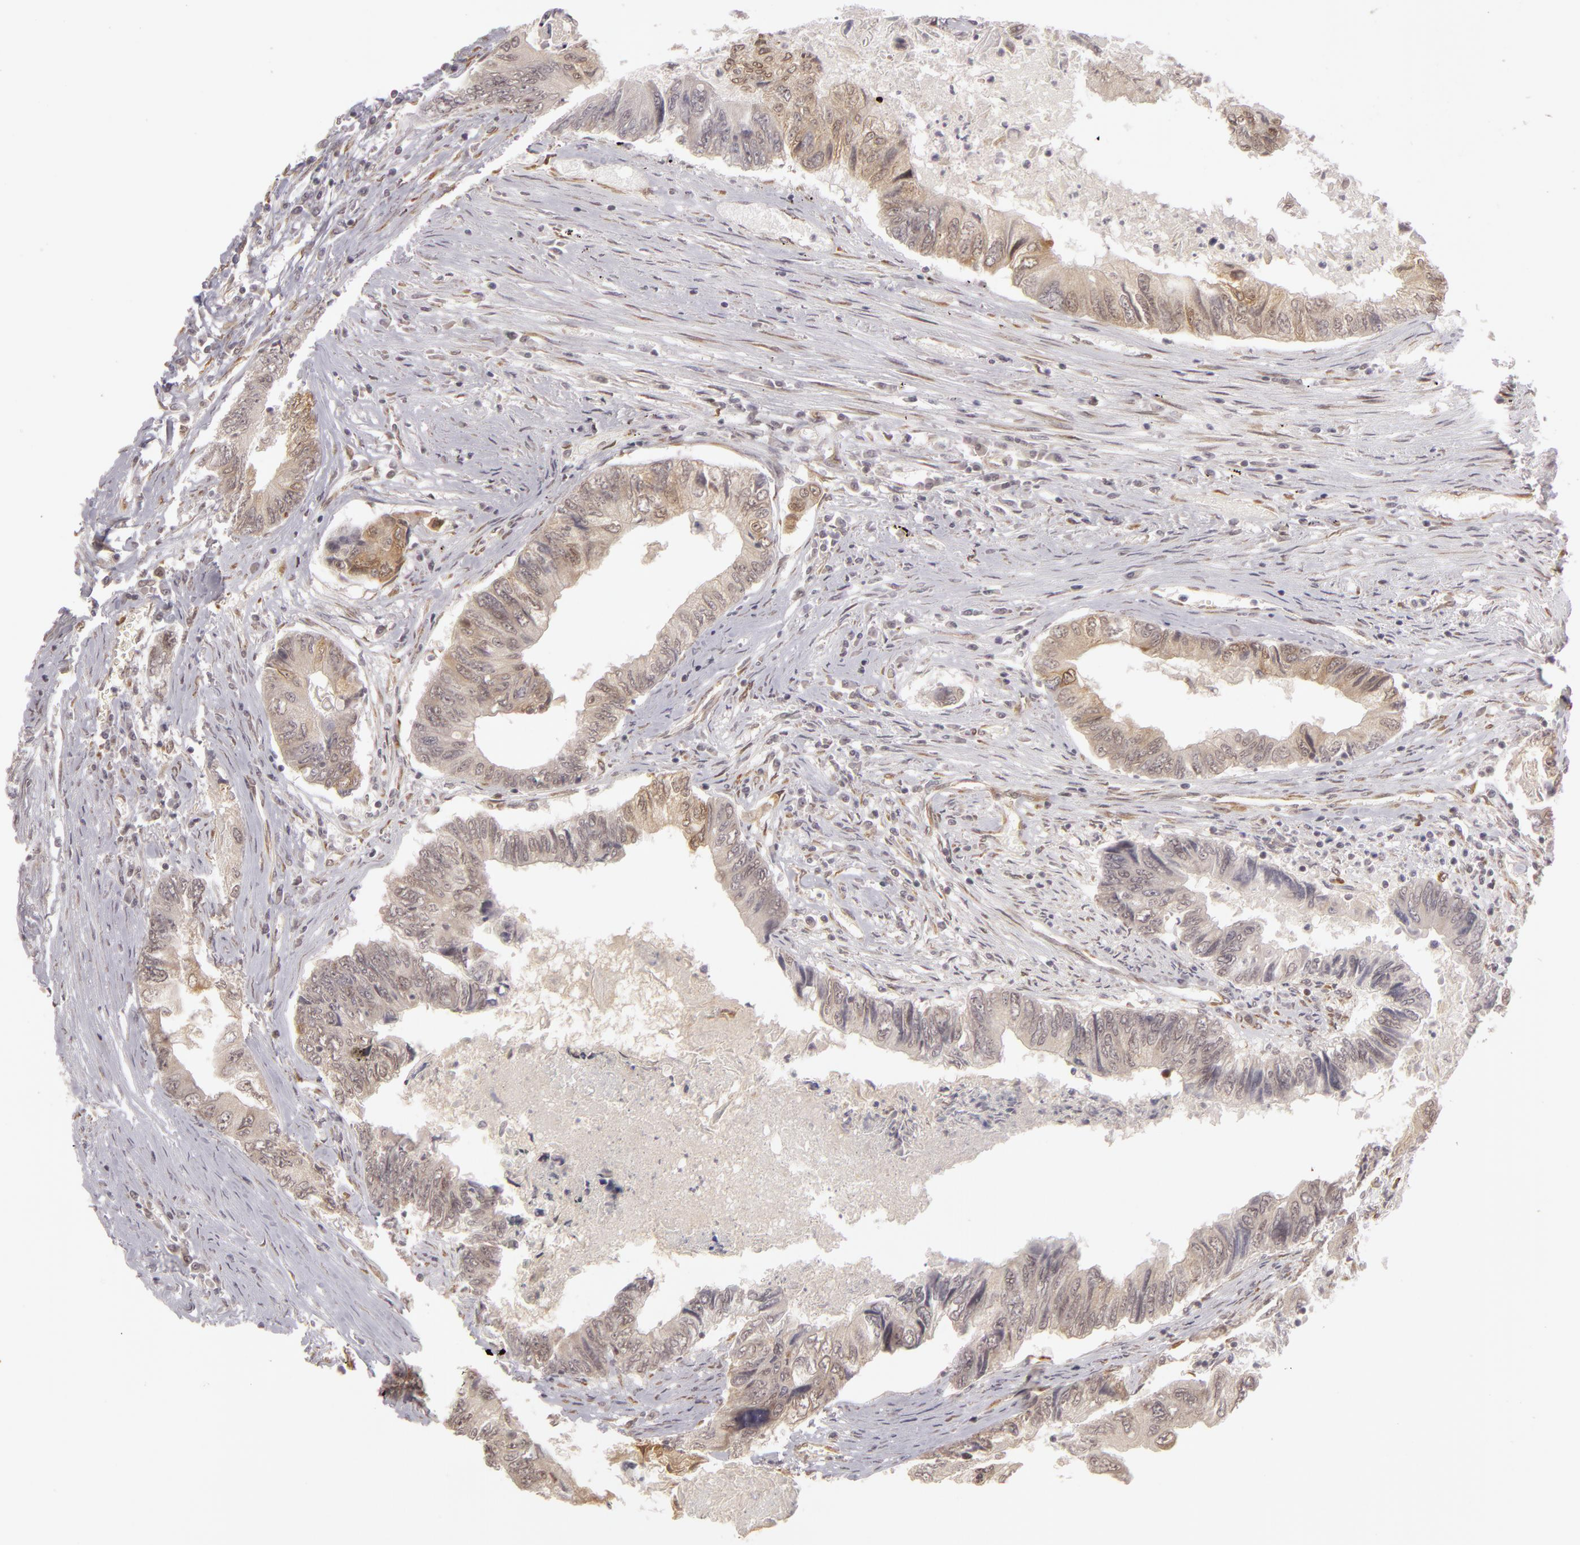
{"staining": {"intensity": "weak", "quantity": "<25%", "location": "cytoplasmic/membranous"}, "tissue": "colorectal cancer", "cell_type": "Tumor cells", "image_type": "cancer", "snomed": [{"axis": "morphology", "description": "Adenocarcinoma, NOS"}, {"axis": "topography", "description": "Rectum"}], "caption": "An immunohistochemistry image of colorectal adenocarcinoma is shown. There is no staining in tumor cells of colorectal adenocarcinoma. (Brightfield microscopy of DAB (3,3'-diaminobenzidine) IHC at high magnification).", "gene": "ZNF133", "patient": {"sex": "female", "age": 82}}